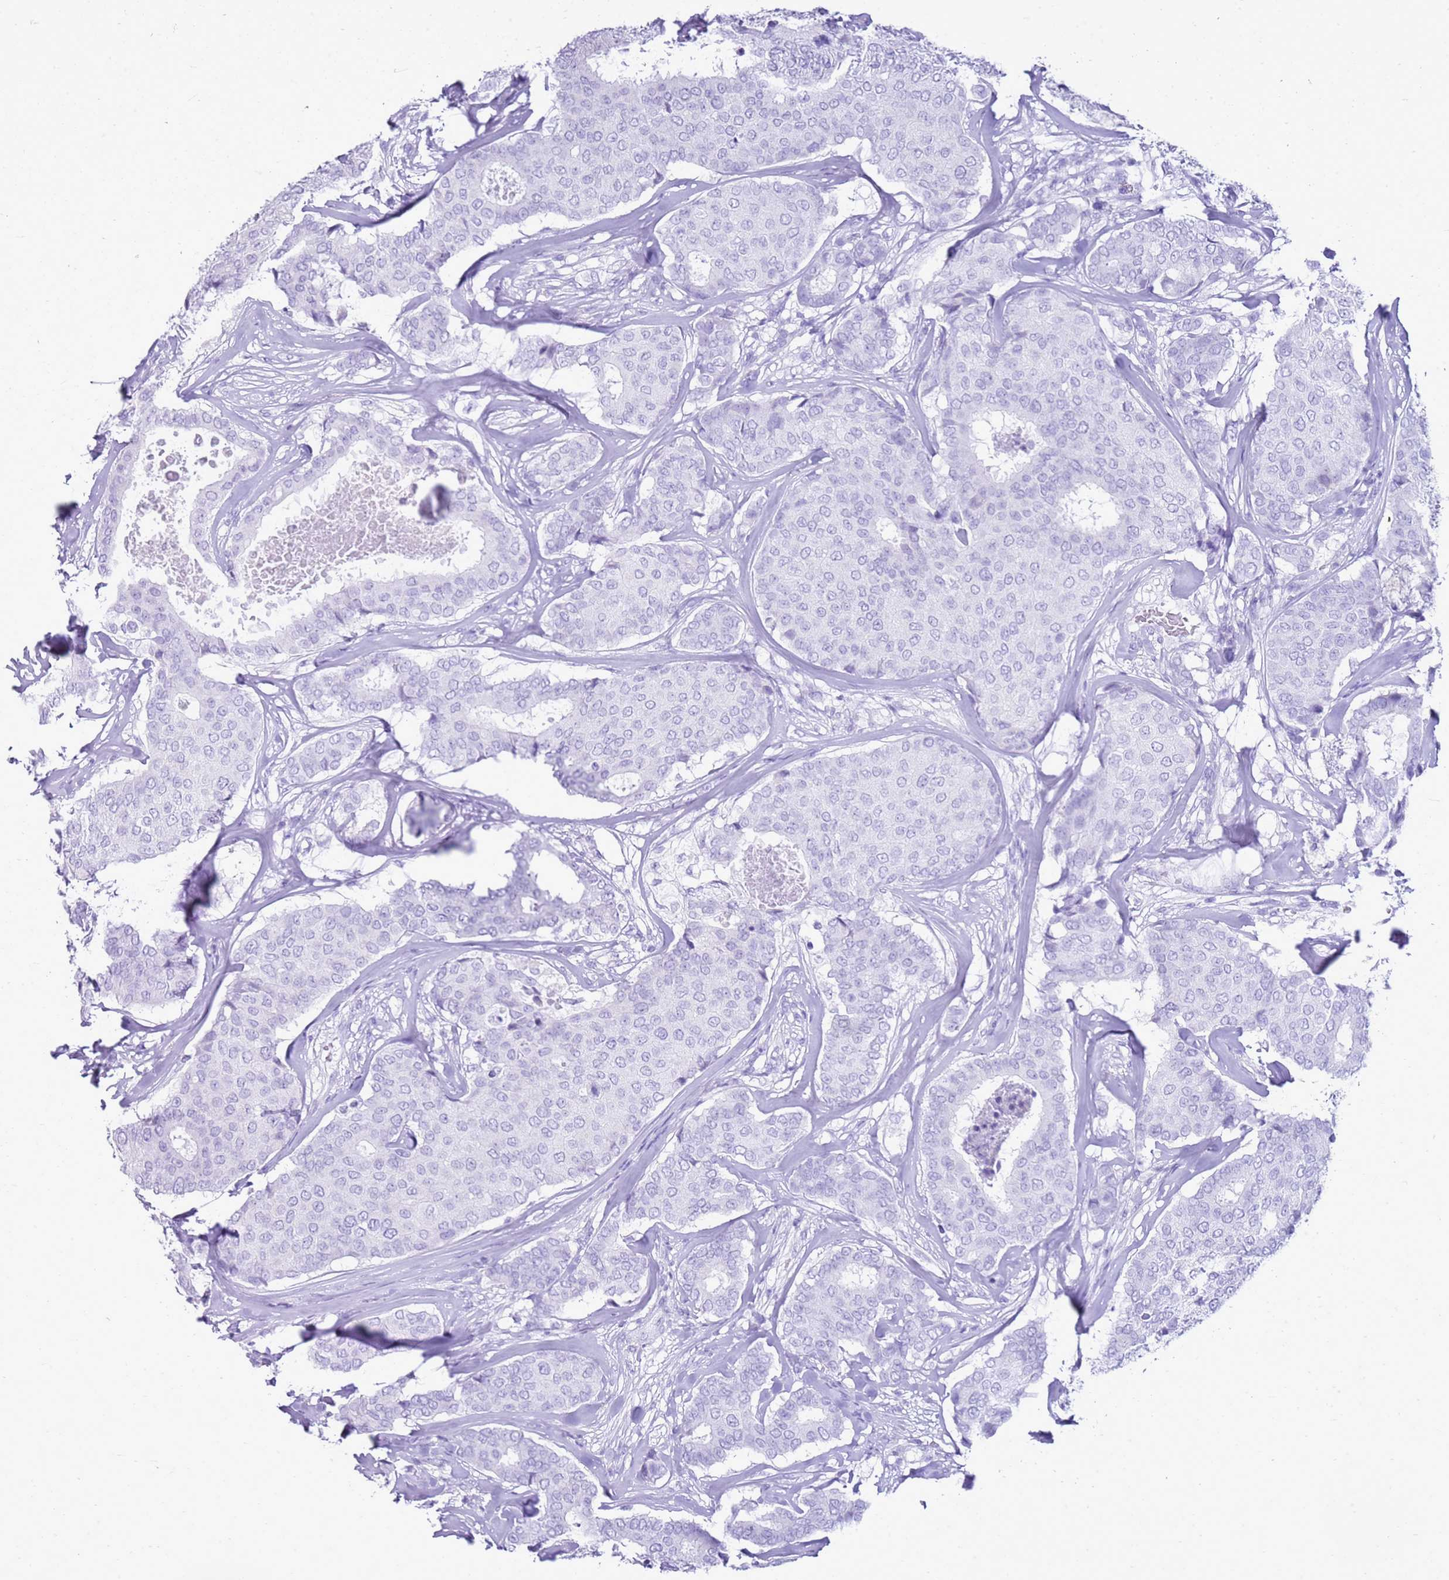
{"staining": {"intensity": "negative", "quantity": "none", "location": "none"}, "tissue": "breast cancer", "cell_type": "Tumor cells", "image_type": "cancer", "snomed": [{"axis": "morphology", "description": "Duct carcinoma"}, {"axis": "topography", "description": "Breast"}], "caption": "An immunohistochemistry micrograph of breast cancer is shown. There is no staining in tumor cells of breast cancer. Brightfield microscopy of IHC stained with DAB (brown) and hematoxylin (blue), captured at high magnification.", "gene": "CA8", "patient": {"sex": "female", "age": 75}}